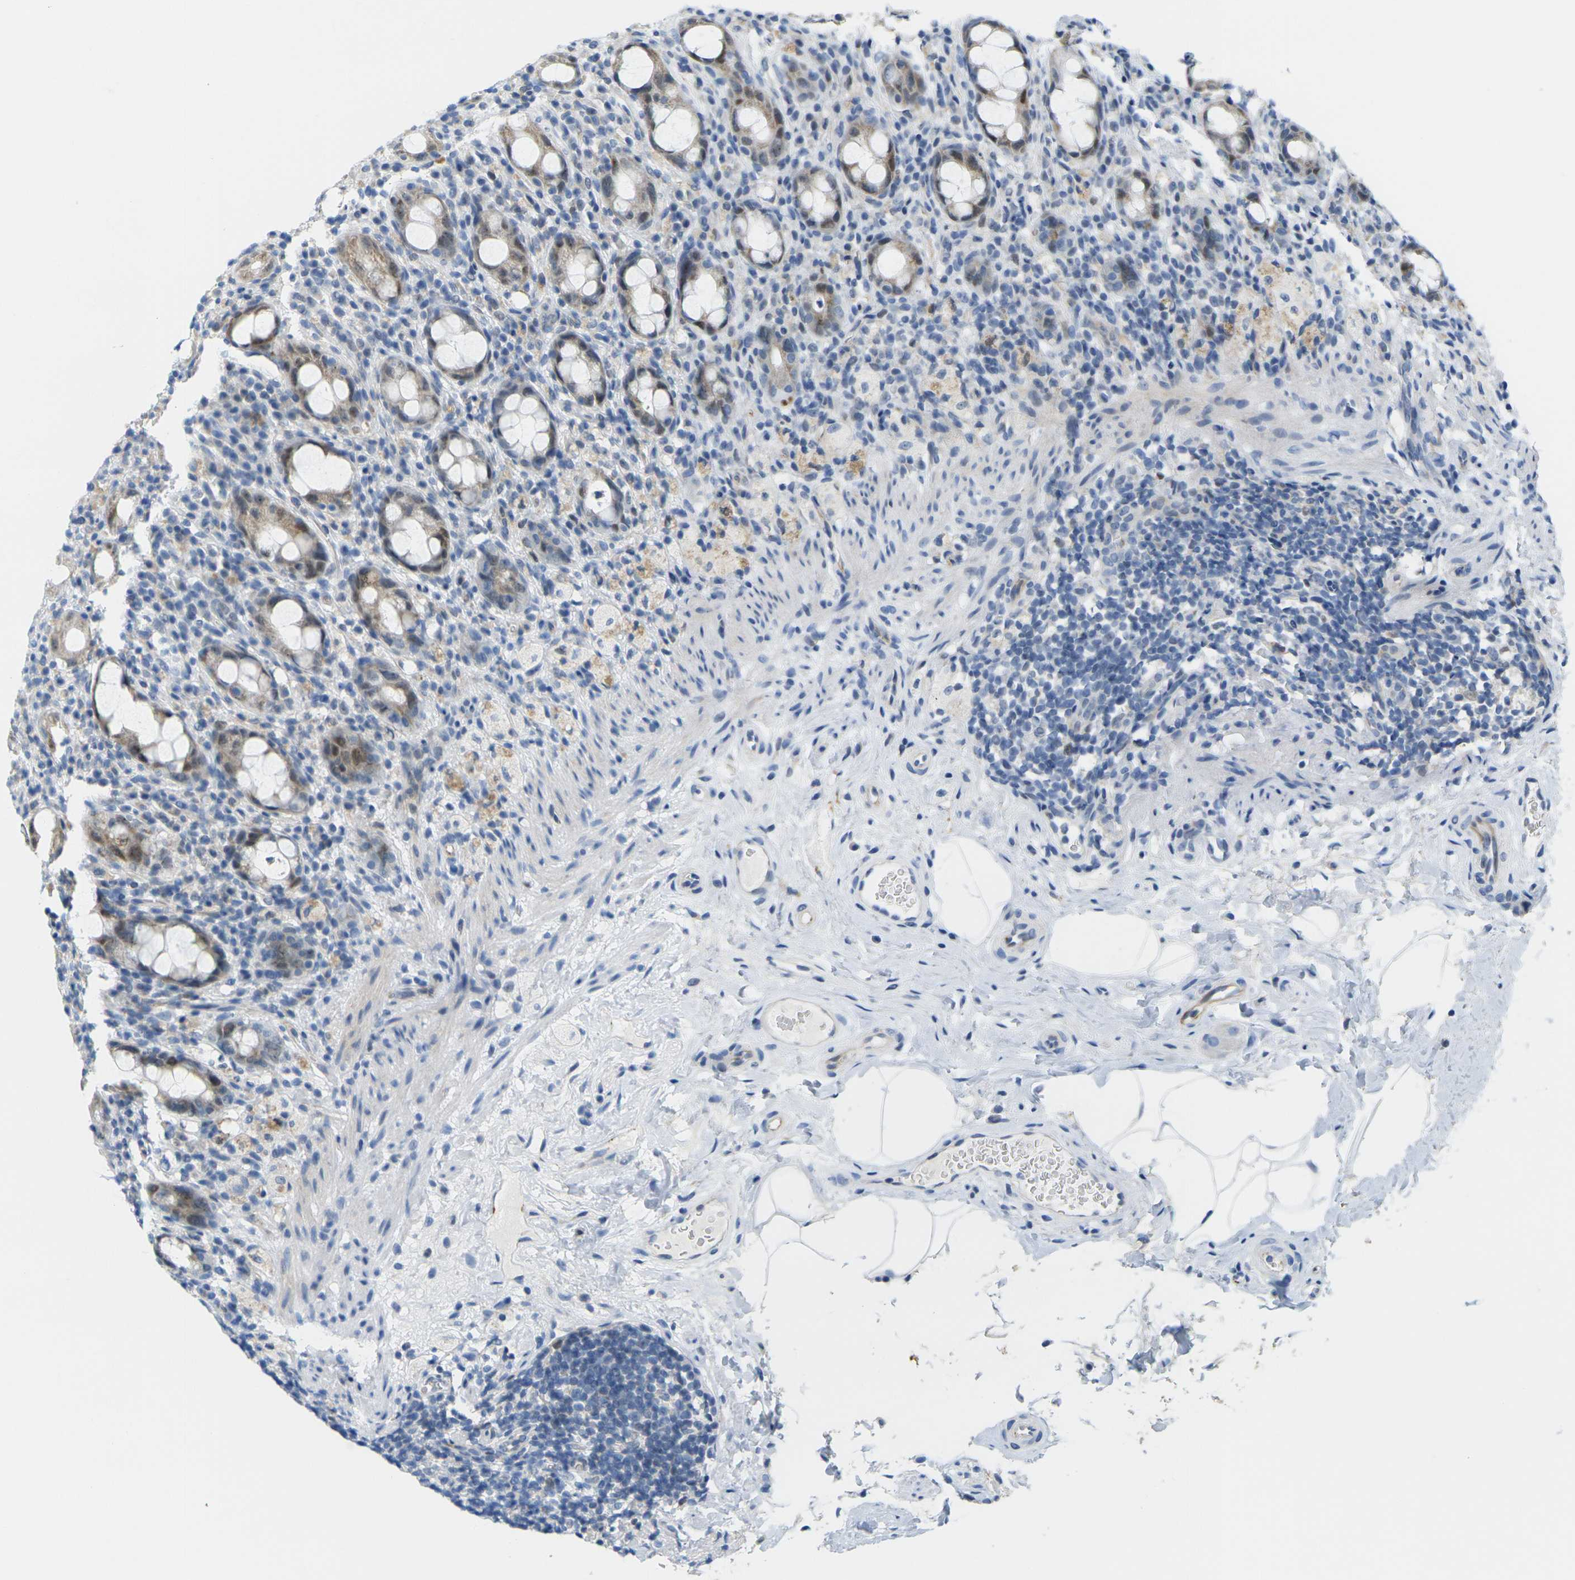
{"staining": {"intensity": "moderate", "quantity": "25%-75%", "location": "cytoplasmic/membranous"}, "tissue": "rectum", "cell_type": "Glandular cells", "image_type": "normal", "snomed": [{"axis": "morphology", "description": "Normal tissue, NOS"}, {"axis": "topography", "description": "Rectum"}], "caption": "The immunohistochemical stain highlights moderate cytoplasmic/membranous staining in glandular cells of unremarkable rectum.", "gene": "OTOF", "patient": {"sex": "male", "age": 44}}